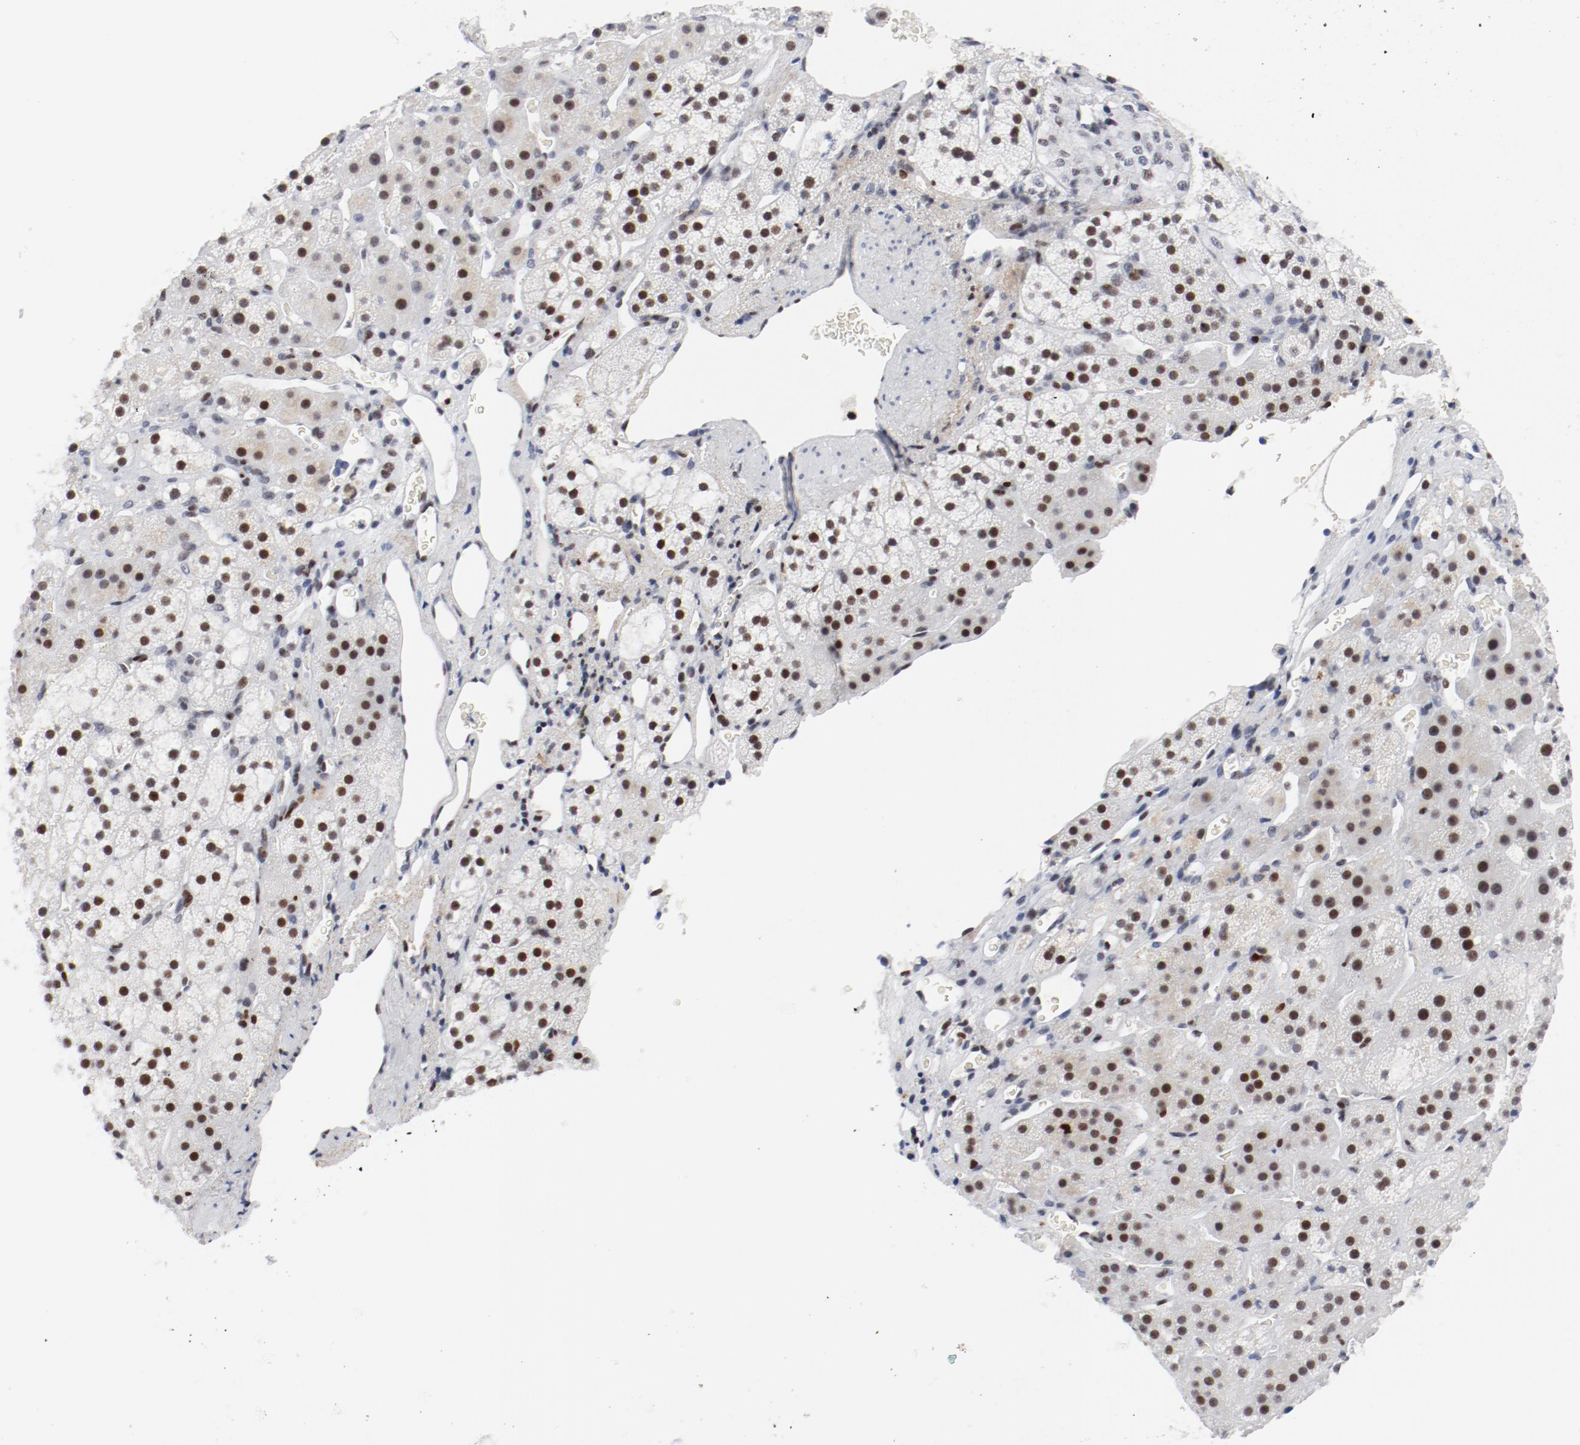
{"staining": {"intensity": "moderate", "quantity": "25%-75%", "location": "cytoplasmic/membranous,nuclear"}, "tissue": "adrenal gland", "cell_type": "Glandular cells", "image_type": "normal", "snomed": [{"axis": "morphology", "description": "Normal tissue, NOS"}, {"axis": "topography", "description": "Adrenal gland"}], "caption": "A brown stain labels moderate cytoplasmic/membranous,nuclear expression of a protein in glandular cells of normal adrenal gland.", "gene": "POLD1", "patient": {"sex": "female", "age": 44}}